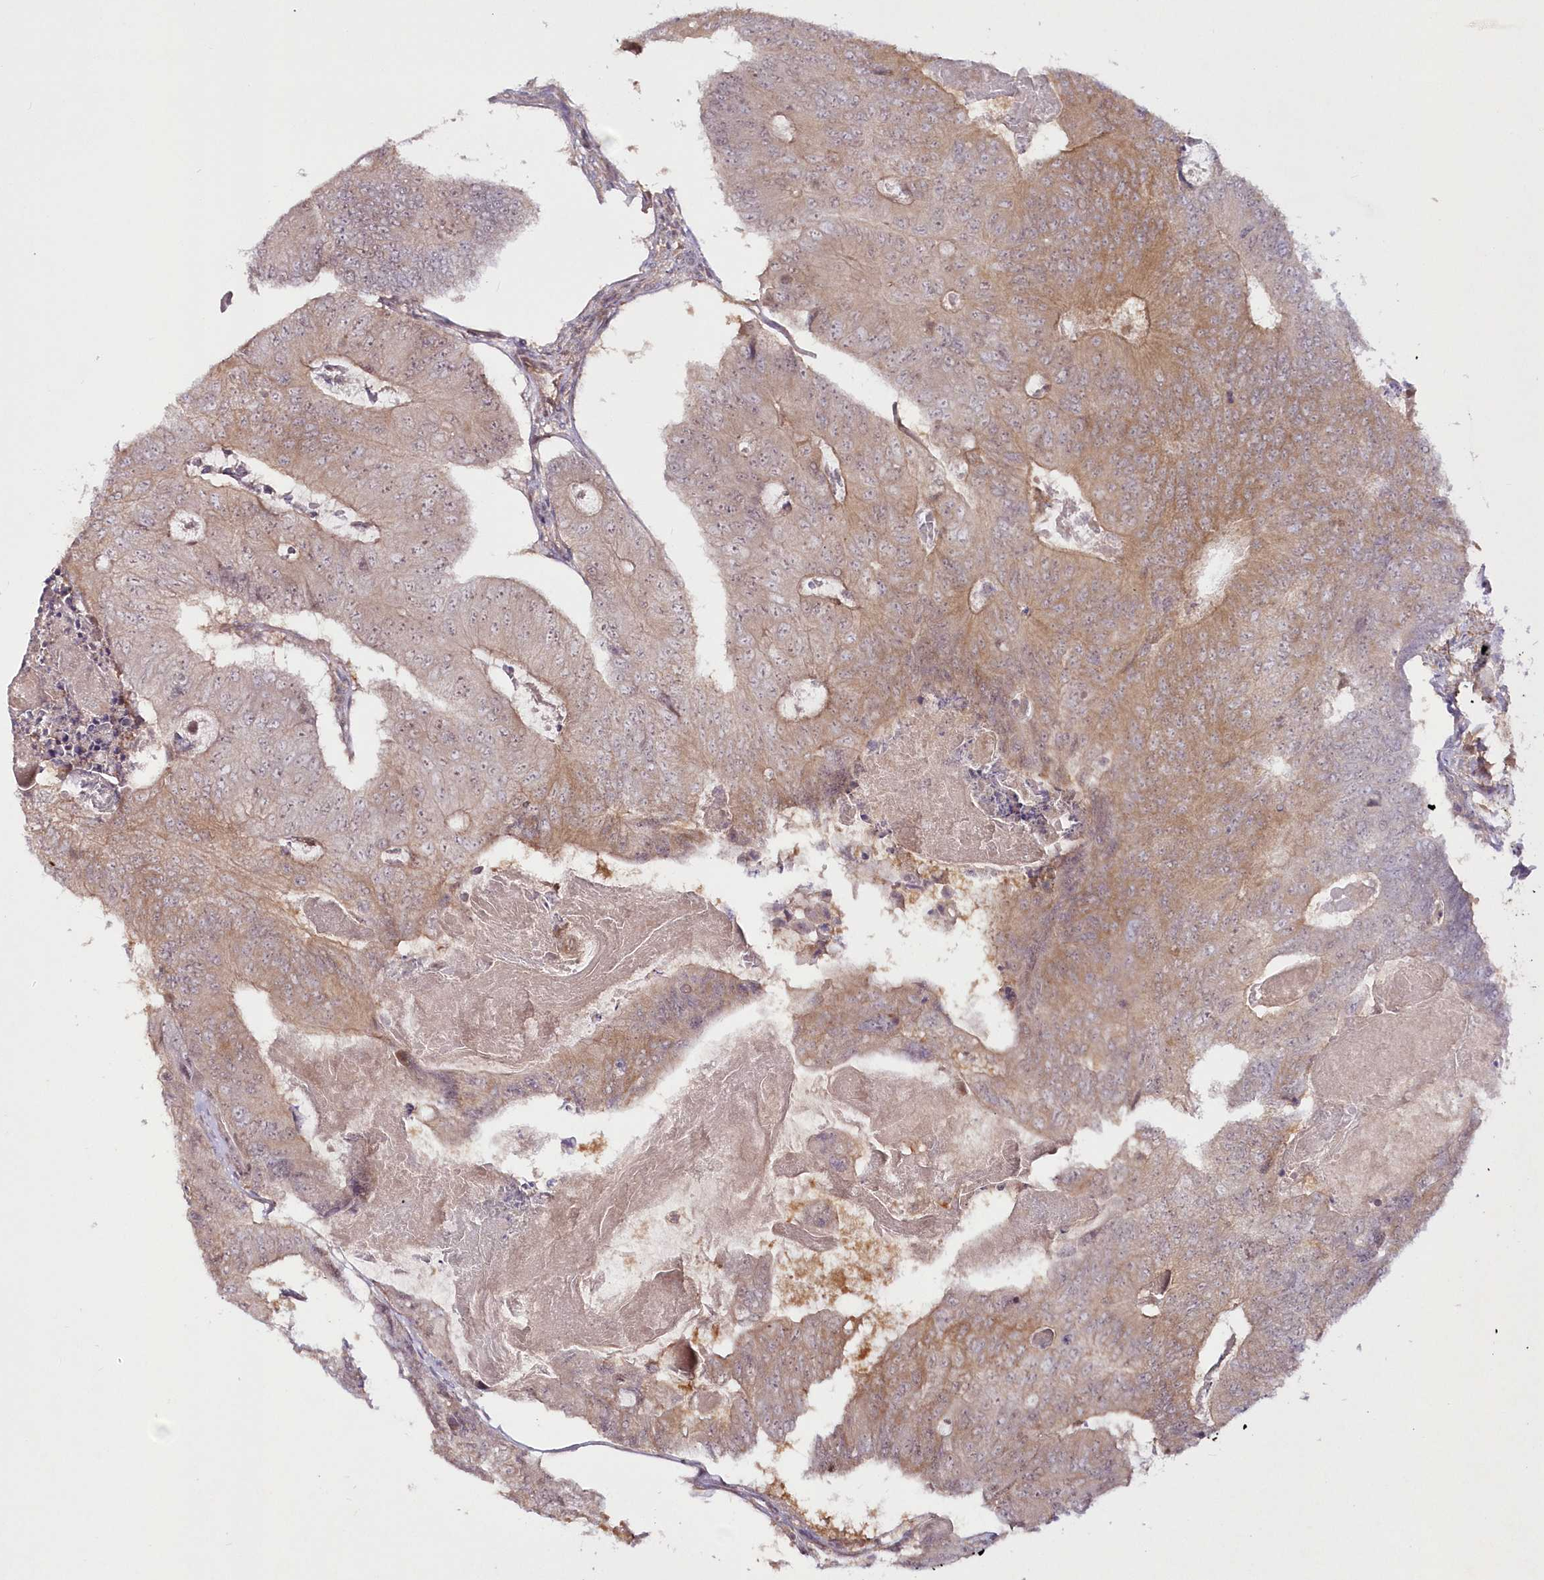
{"staining": {"intensity": "weak", "quantity": "25%-75%", "location": "cytoplasmic/membranous"}, "tissue": "colorectal cancer", "cell_type": "Tumor cells", "image_type": "cancer", "snomed": [{"axis": "morphology", "description": "Adenocarcinoma, NOS"}, {"axis": "topography", "description": "Colon"}], "caption": "Immunohistochemistry (IHC) of colorectal cancer exhibits low levels of weak cytoplasmic/membranous positivity in about 25%-75% of tumor cells.", "gene": "IPMK", "patient": {"sex": "female", "age": 67}}